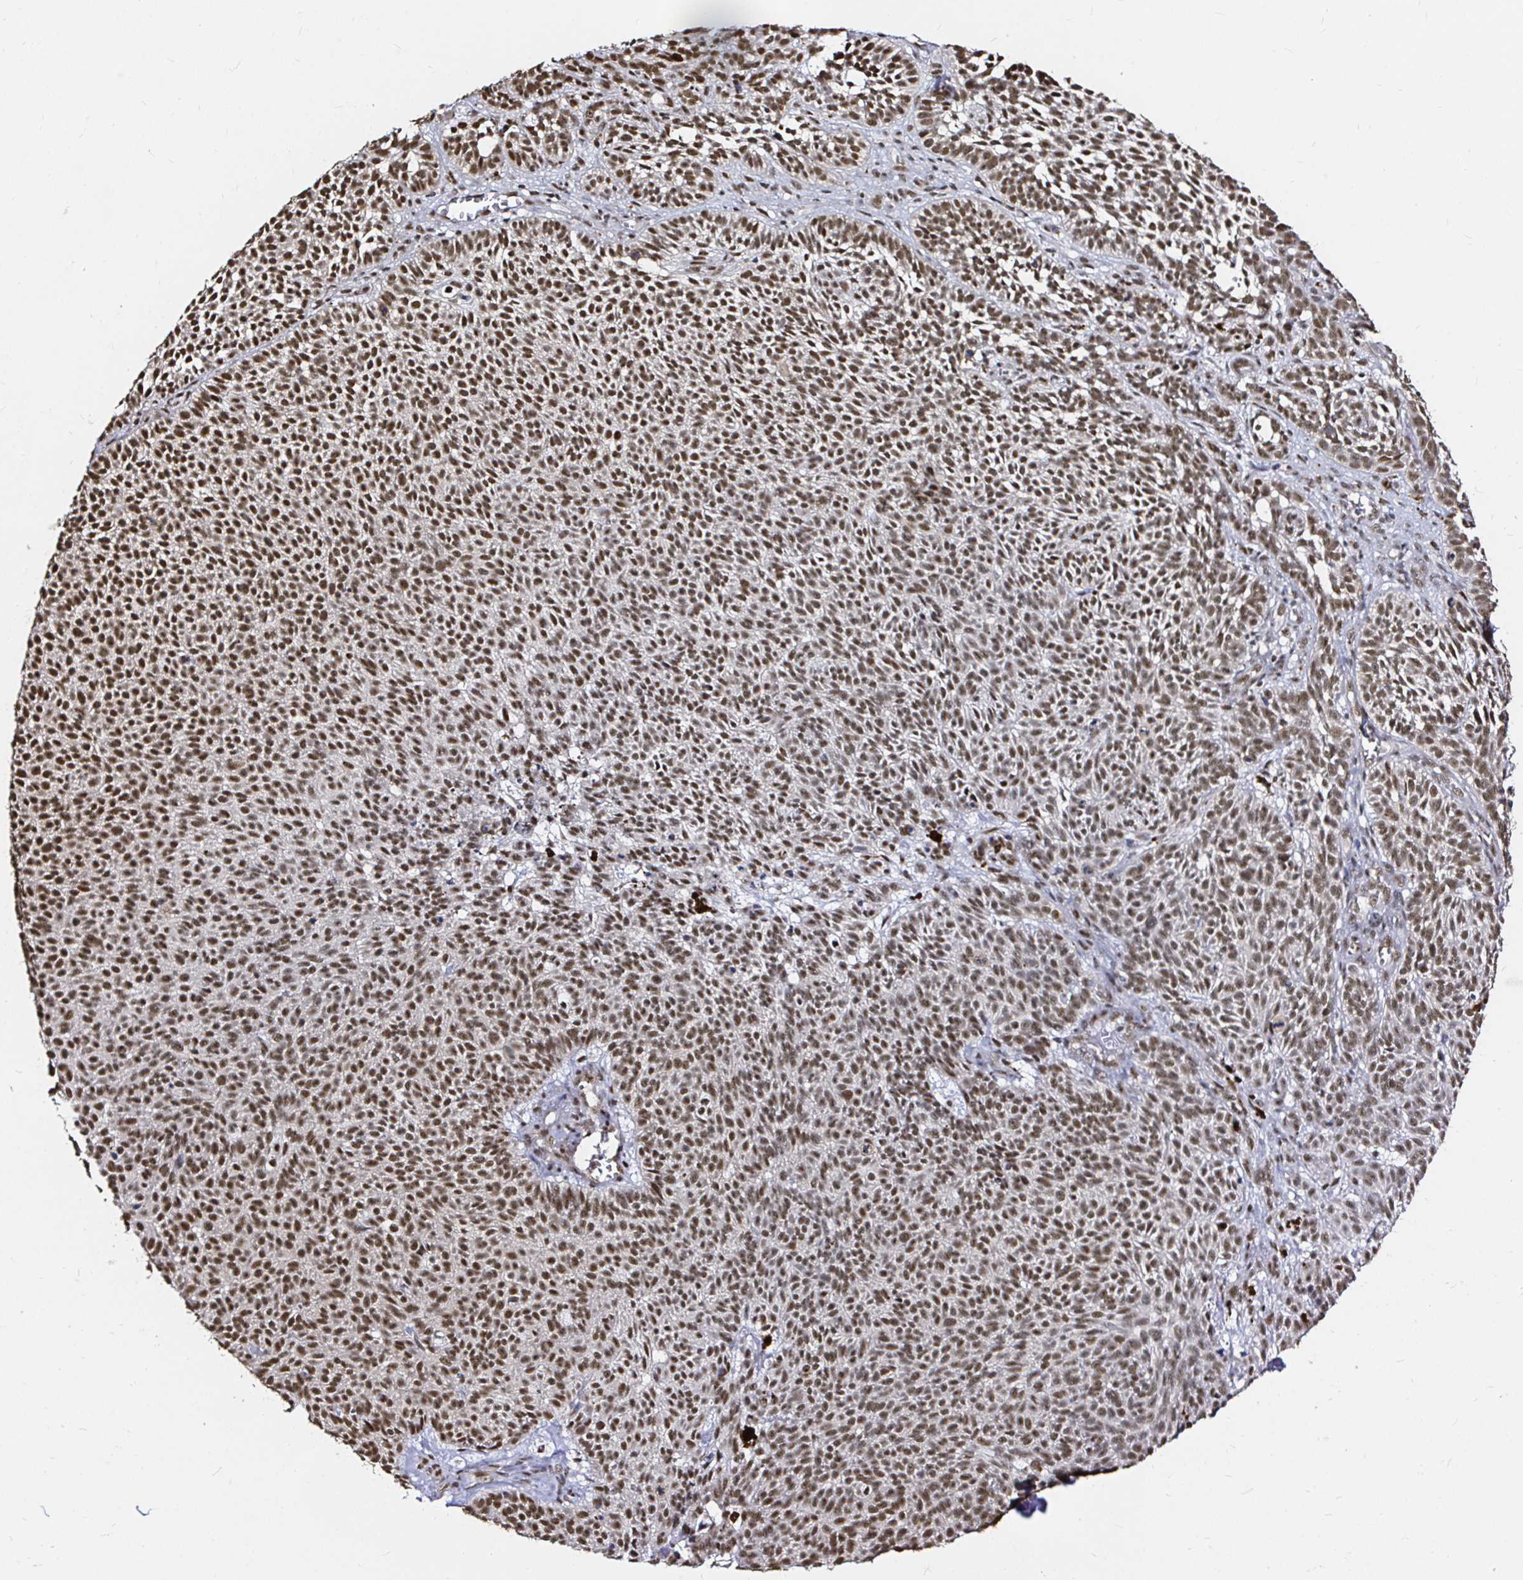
{"staining": {"intensity": "moderate", "quantity": ">75%", "location": "nuclear"}, "tissue": "skin cancer", "cell_type": "Tumor cells", "image_type": "cancer", "snomed": [{"axis": "morphology", "description": "Basal cell carcinoma"}, {"axis": "topography", "description": "Skin"}], "caption": "A medium amount of moderate nuclear expression is seen in about >75% of tumor cells in skin basal cell carcinoma tissue.", "gene": "SNRPC", "patient": {"sex": "male", "age": 63}}